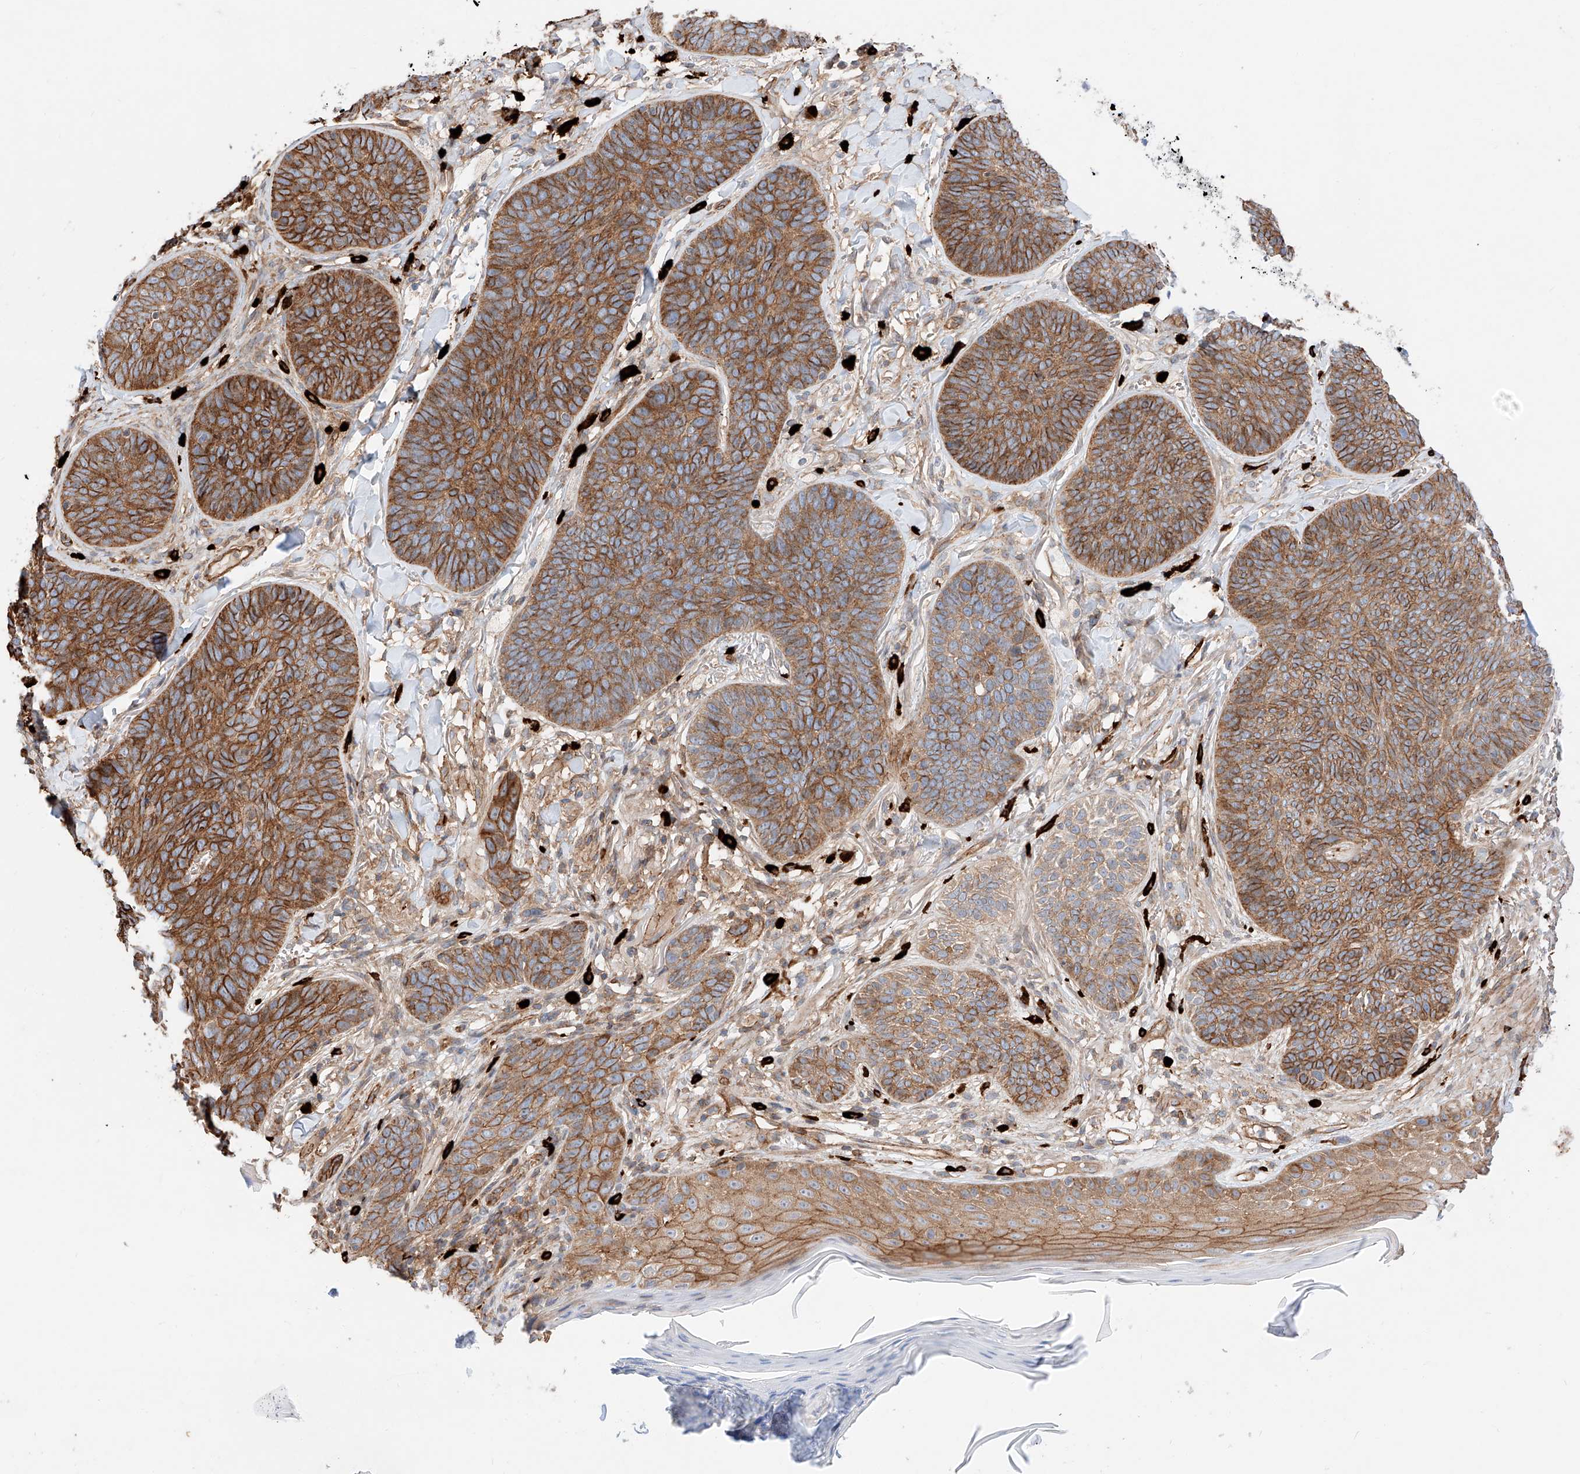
{"staining": {"intensity": "strong", "quantity": ">75%", "location": "cytoplasmic/membranous"}, "tissue": "skin cancer", "cell_type": "Tumor cells", "image_type": "cancer", "snomed": [{"axis": "morphology", "description": "Basal cell carcinoma"}, {"axis": "topography", "description": "Skin"}], "caption": "Protein analysis of basal cell carcinoma (skin) tissue shows strong cytoplasmic/membranous staining in about >75% of tumor cells. The staining is performed using DAB (3,3'-diaminobenzidine) brown chromogen to label protein expression. The nuclei are counter-stained blue using hematoxylin.", "gene": "MINDY4", "patient": {"sex": "male", "age": 85}}